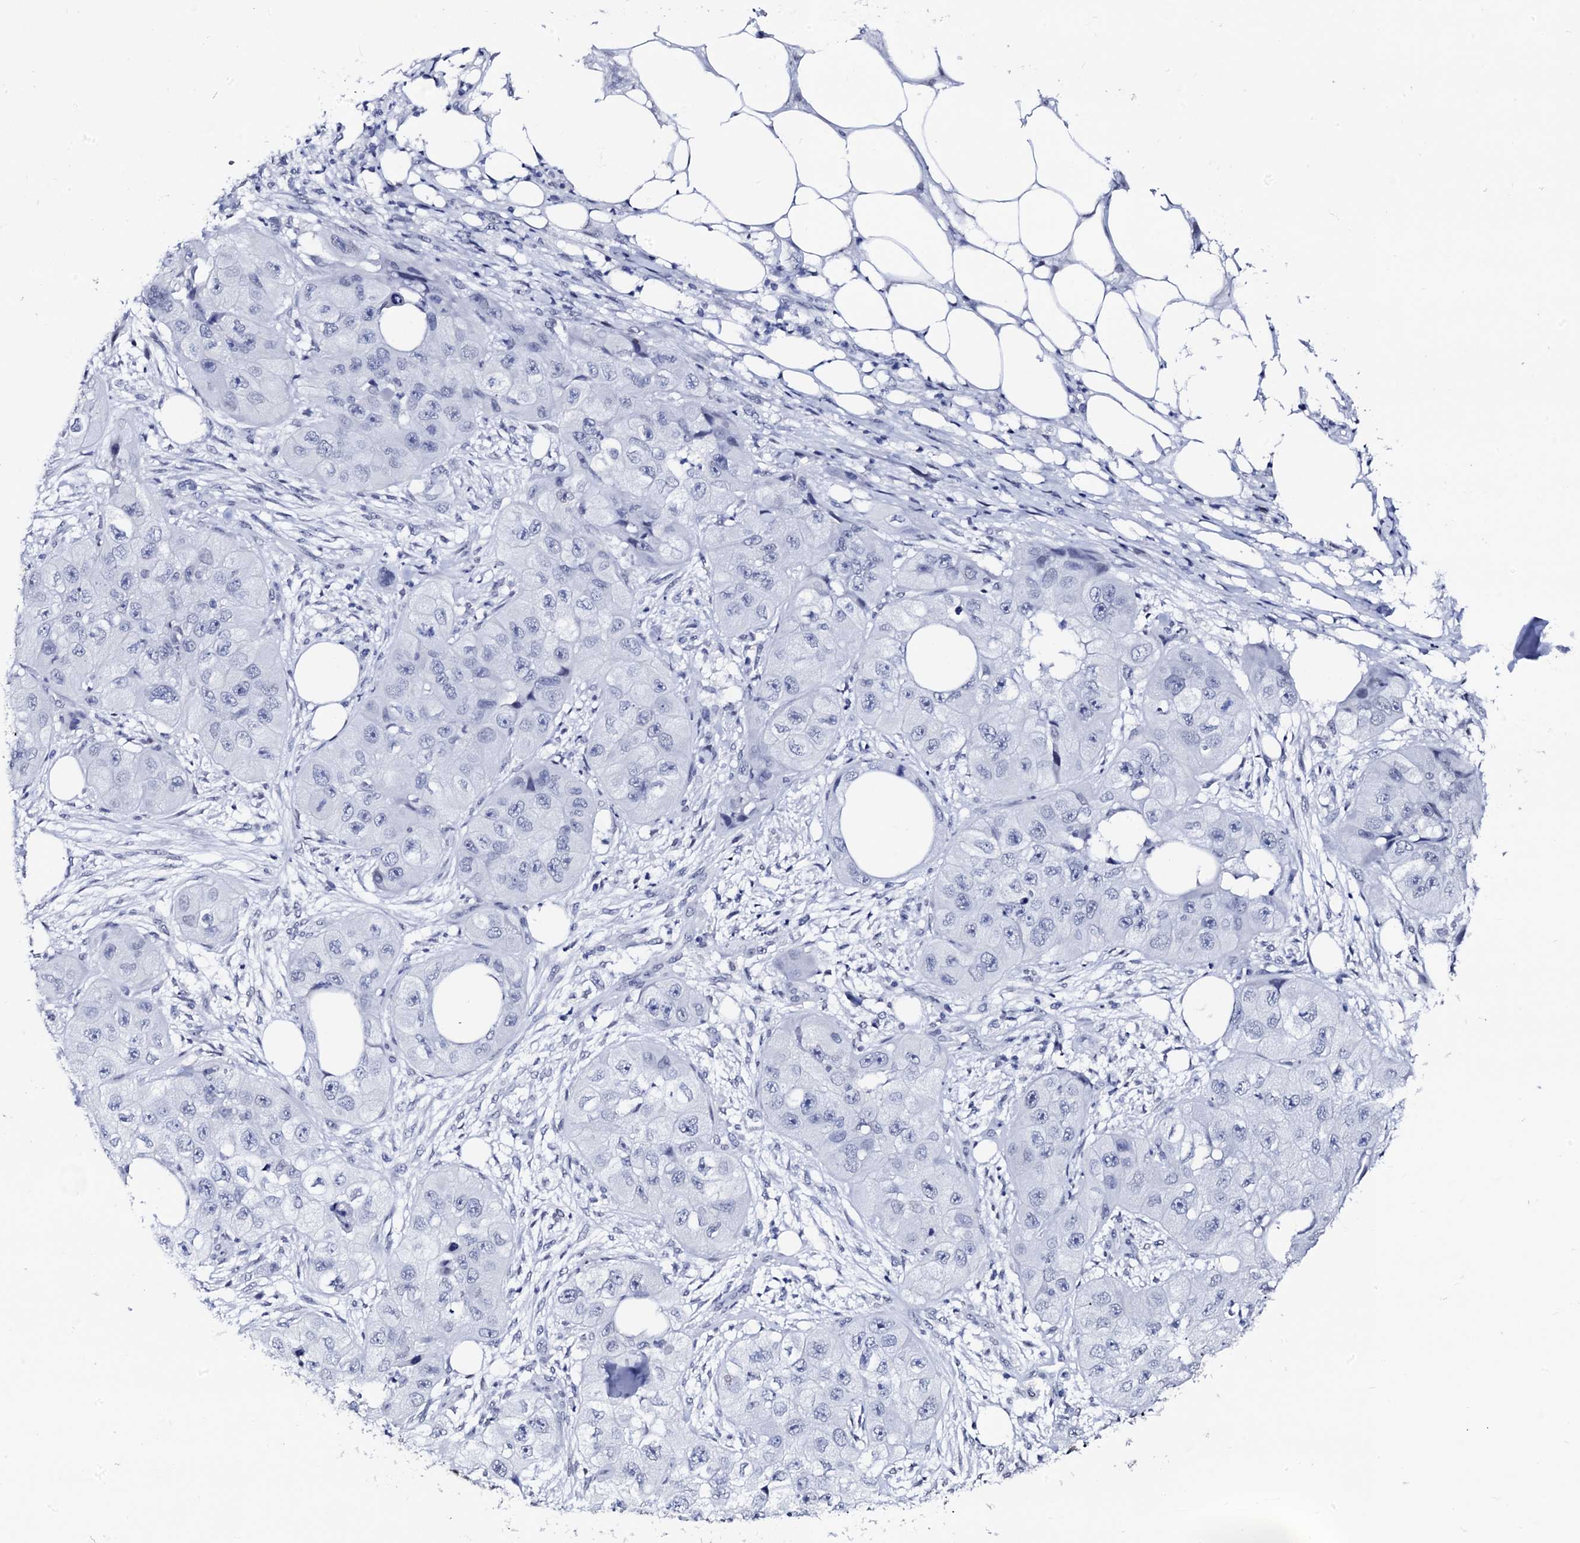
{"staining": {"intensity": "negative", "quantity": "none", "location": "none"}, "tissue": "skin cancer", "cell_type": "Tumor cells", "image_type": "cancer", "snomed": [{"axis": "morphology", "description": "Squamous cell carcinoma, NOS"}, {"axis": "topography", "description": "Skin"}, {"axis": "topography", "description": "Subcutis"}], "caption": "Tumor cells are negative for brown protein staining in skin cancer (squamous cell carcinoma).", "gene": "SPATA19", "patient": {"sex": "male", "age": 73}}